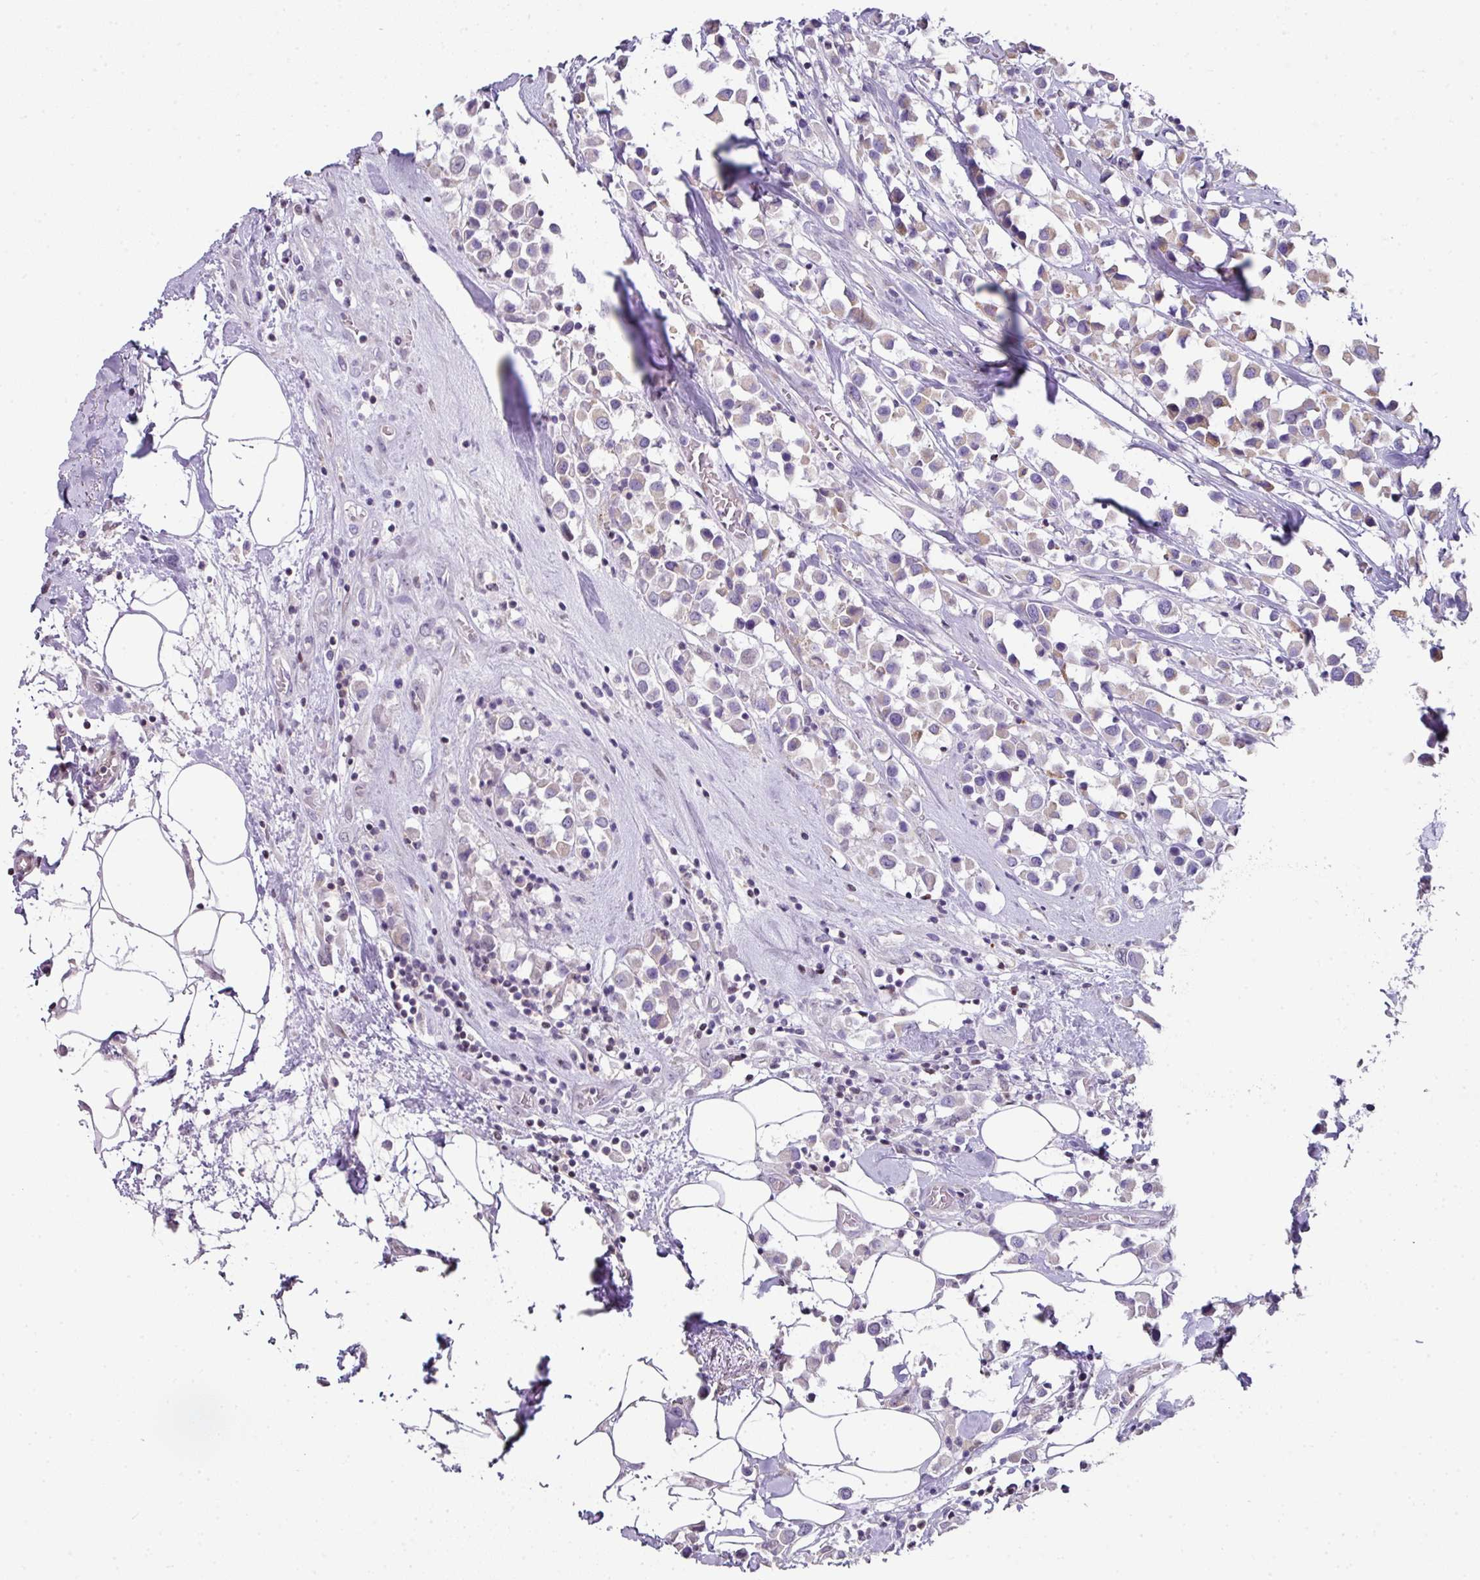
{"staining": {"intensity": "negative", "quantity": "none", "location": "none"}, "tissue": "breast cancer", "cell_type": "Tumor cells", "image_type": "cancer", "snomed": [{"axis": "morphology", "description": "Duct carcinoma"}, {"axis": "topography", "description": "Breast"}], "caption": "IHC of invasive ductal carcinoma (breast) shows no positivity in tumor cells. The staining was performed using DAB to visualize the protein expression in brown, while the nuclei were stained in blue with hematoxylin (Magnification: 20x).", "gene": "ANKRD18A", "patient": {"sex": "female", "age": 61}}